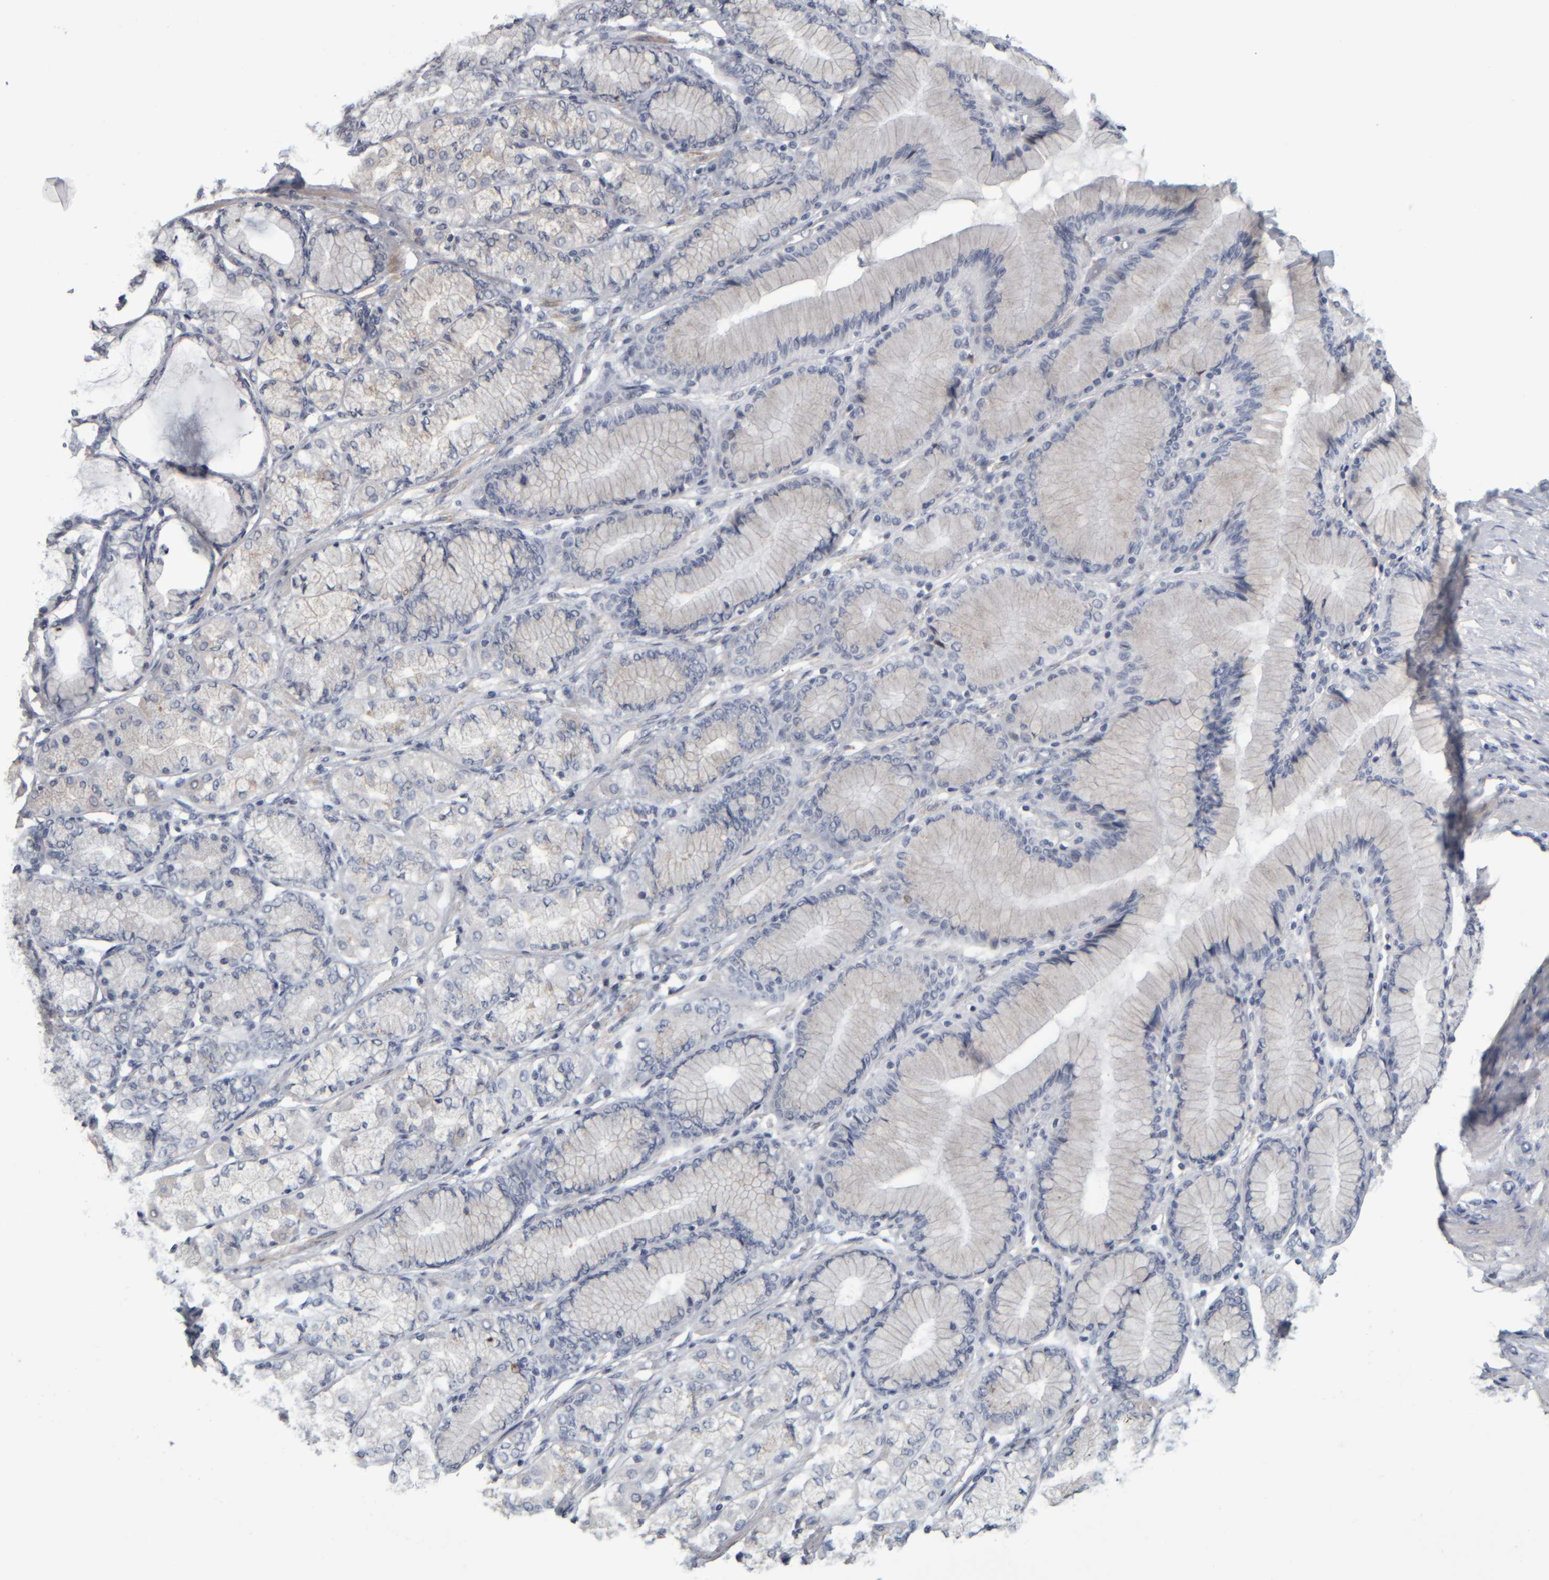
{"staining": {"intensity": "negative", "quantity": "none", "location": "none"}, "tissue": "stomach cancer", "cell_type": "Tumor cells", "image_type": "cancer", "snomed": [{"axis": "morphology", "description": "Adenocarcinoma, NOS"}, {"axis": "topography", "description": "Stomach"}], "caption": "The photomicrograph demonstrates no staining of tumor cells in stomach cancer (adenocarcinoma).", "gene": "CAVIN4", "patient": {"sex": "female", "age": 65}}